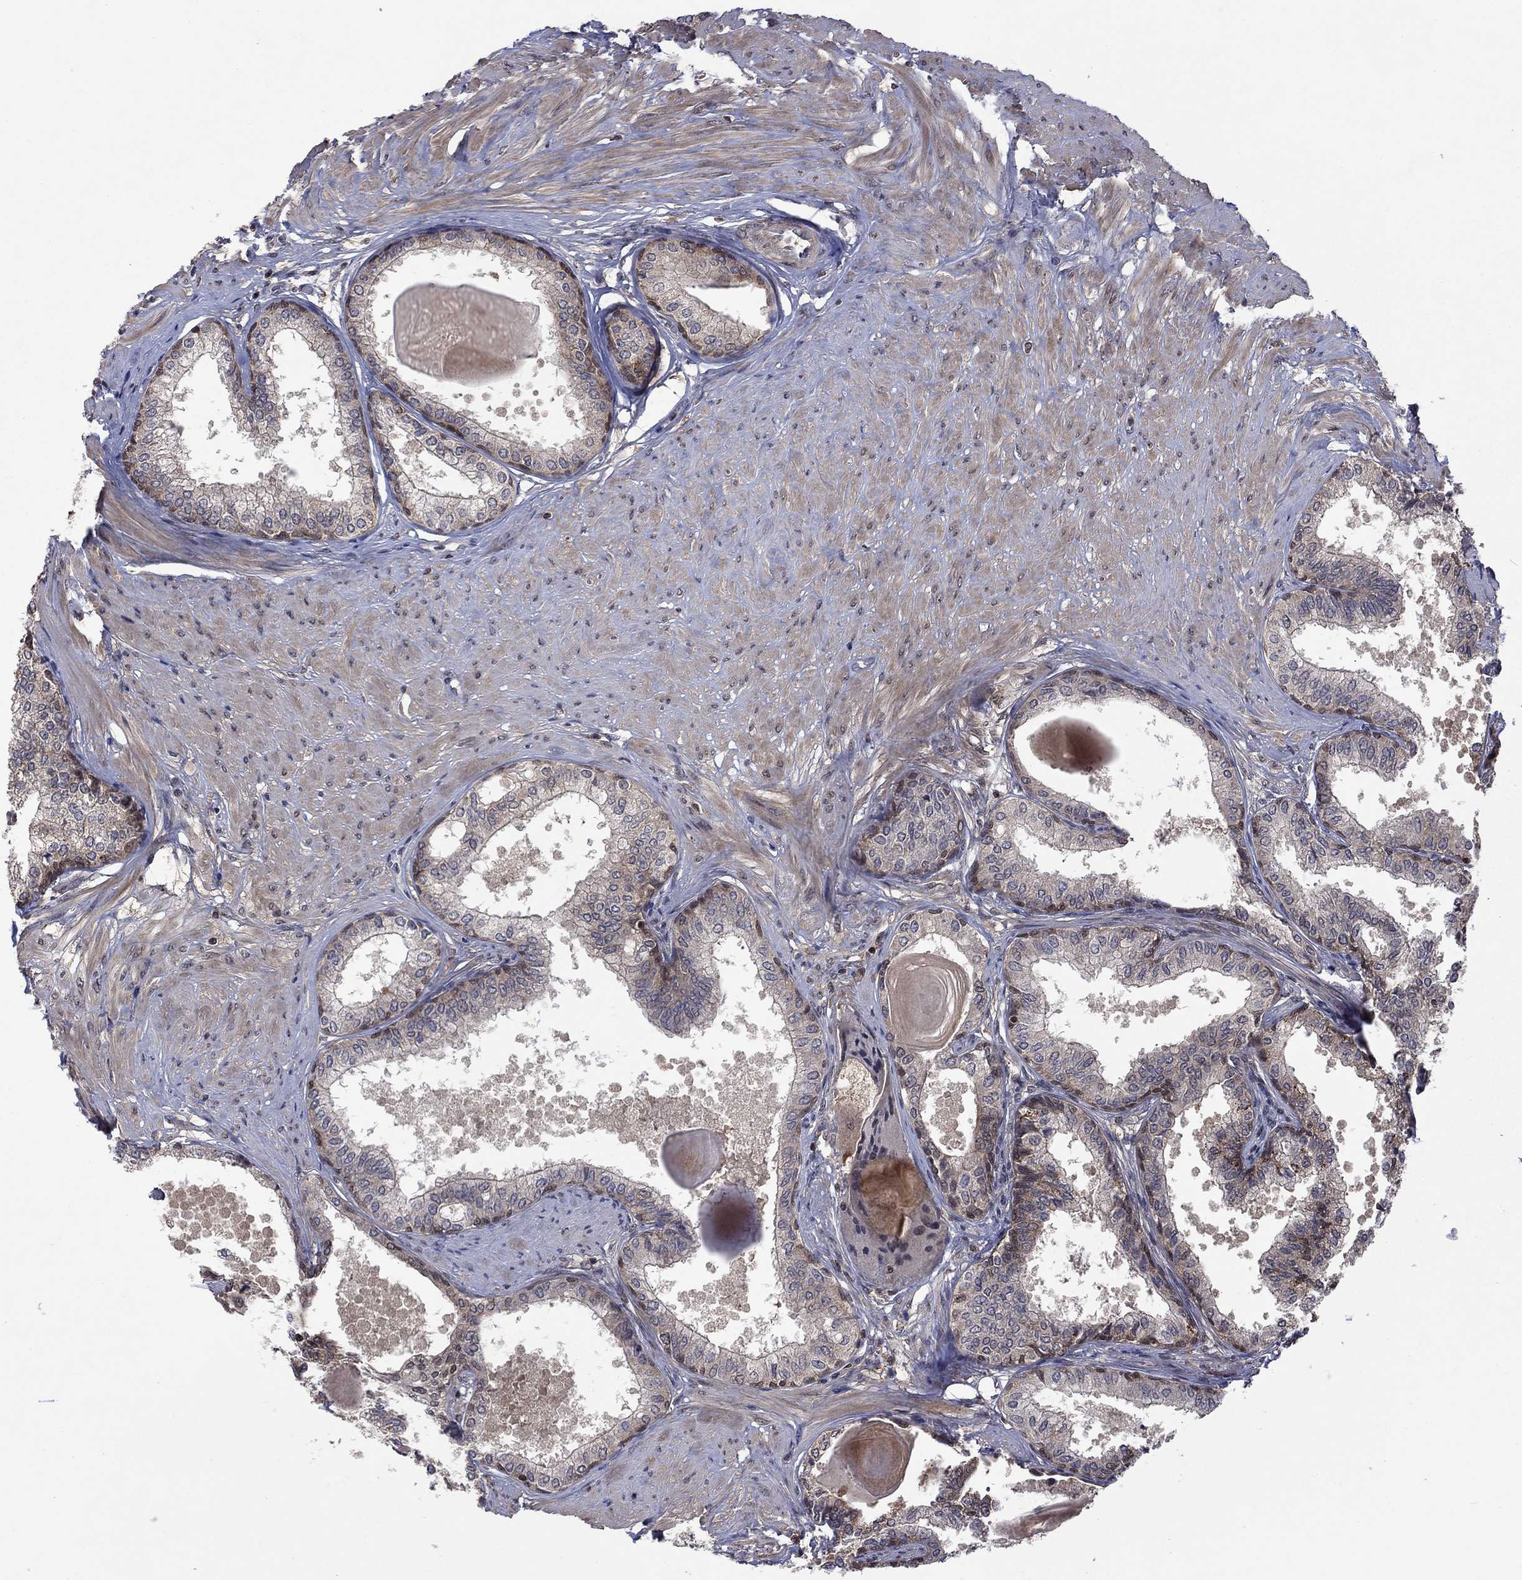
{"staining": {"intensity": "moderate", "quantity": ">75%", "location": "cytoplasmic/membranous"}, "tissue": "prostate", "cell_type": "Glandular cells", "image_type": "normal", "snomed": [{"axis": "morphology", "description": "Normal tissue, NOS"}, {"axis": "topography", "description": "Prostate"}], "caption": "Protein analysis of unremarkable prostate shows moderate cytoplasmic/membranous positivity in about >75% of glandular cells.", "gene": "IAH1", "patient": {"sex": "male", "age": 63}}